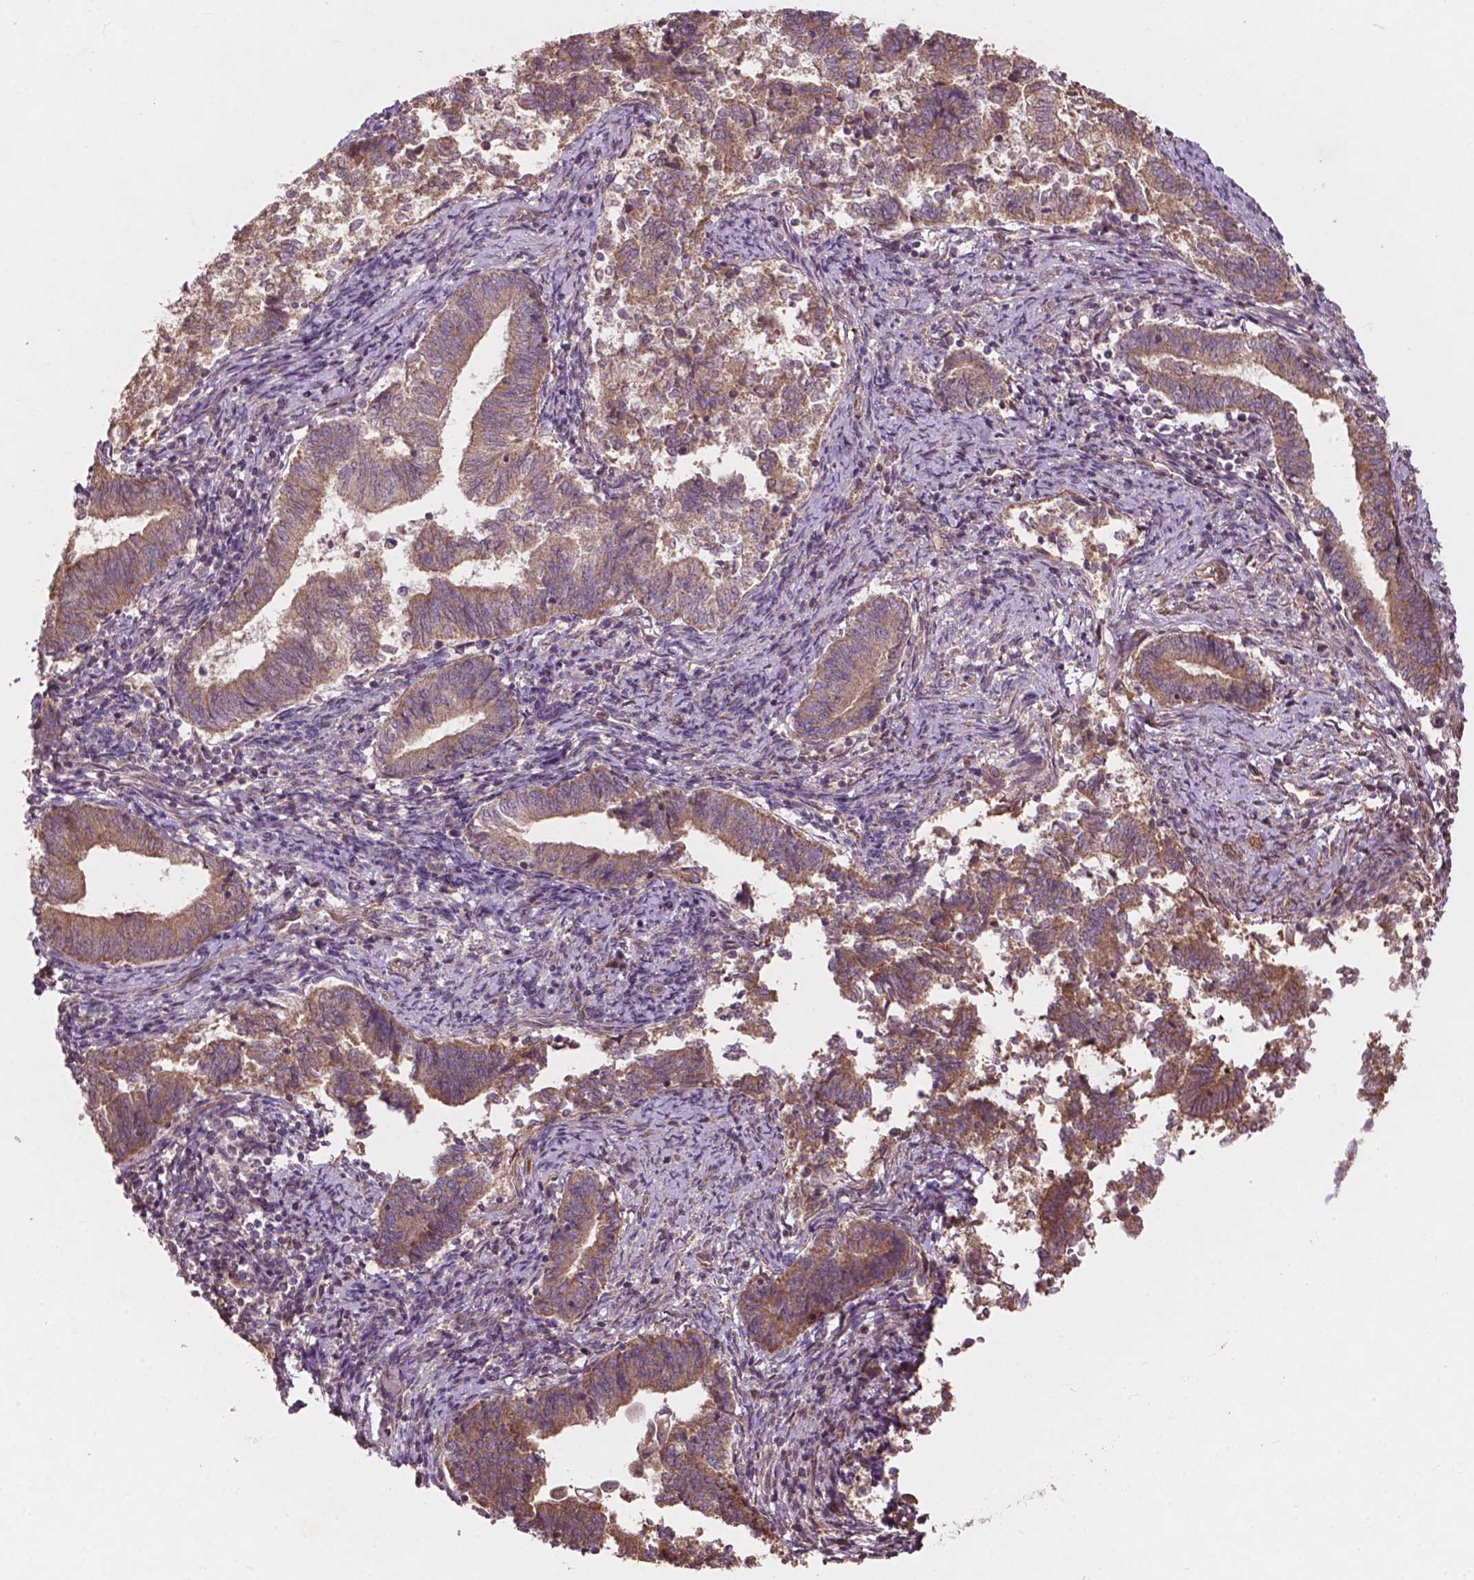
{"staining": {"intensity": "moderate", "quantity": ">75%", "location": "cytoplasmic/membranous"}, "tissue": "endometrial cancer", "cell_type": "Tumor cells", "image_type": "cancer", "snomed": [{"axis": "morphology", "description": "Adenocarcinoma, NOS"}, {"axis": "topography", "description": "Endometrium"}], "caption": "Protein staining of endometrial cancer (adenocarcinoma) tissue reveals moderate cytoplasmic/membranous staining in approximately >75% of tumor cells.", "gene": "CDC42BPA", "patient": {"sex": "female", "age": 65}}